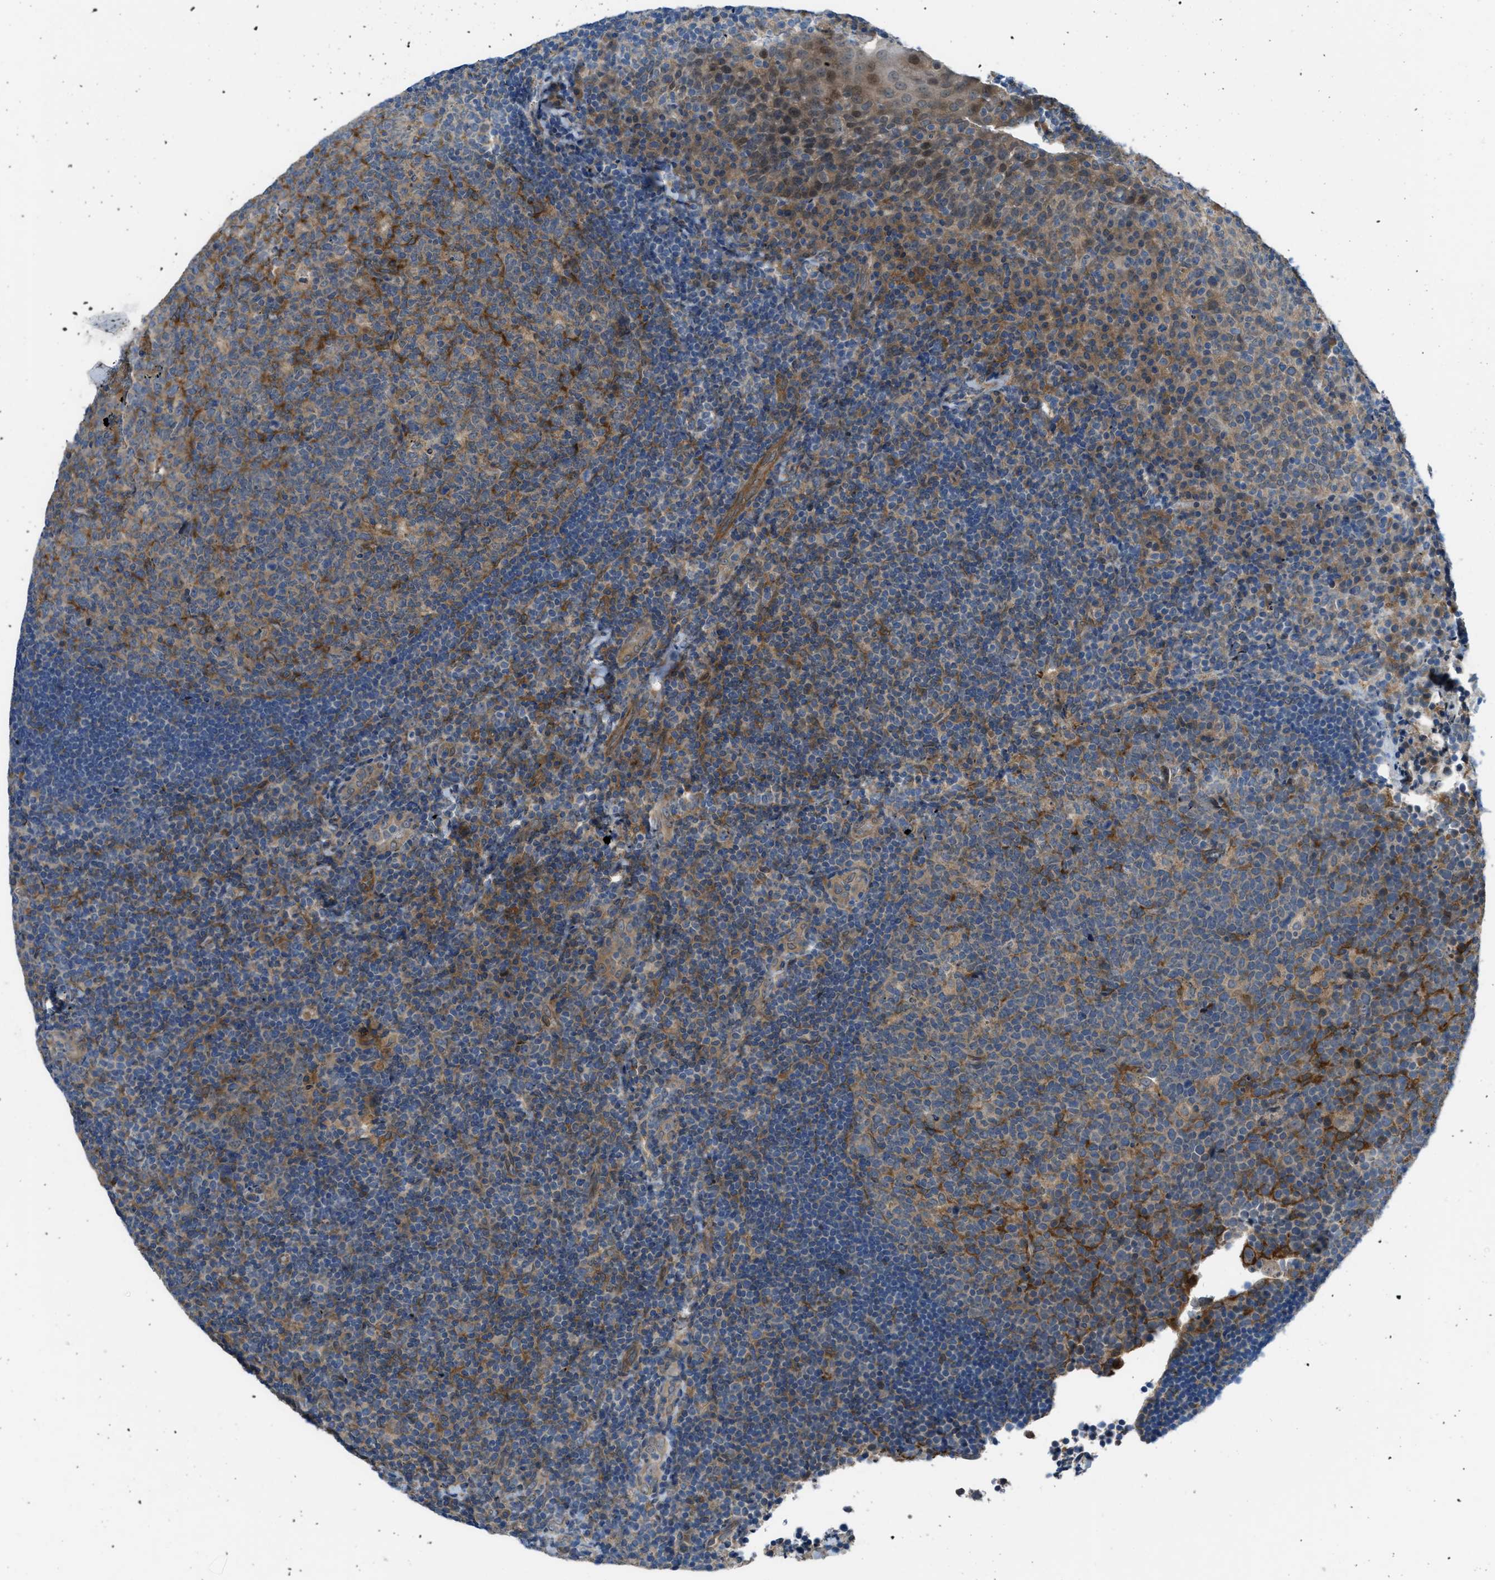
{"staining": {"intensity": "moderate", "quantity": ">75%", "location": "cytoplasmic/membranous"}, "tissue": "tonsil", "cell_type": "Germinal center cells", "image_type": "normal", "snomed": [{"axis": "morphology", "description": "Normal tissue, NOS"}, {"axis": "topography", "description": "Tonsil"}], "caption": "Moderate cytoplasmic/membranous expression for a protein is identified in about >75% of germinal center cells of unremarkable tonsil using IHC.", "gene": "BAZ2B", "patient": {"sex": "male", "age": 17}}